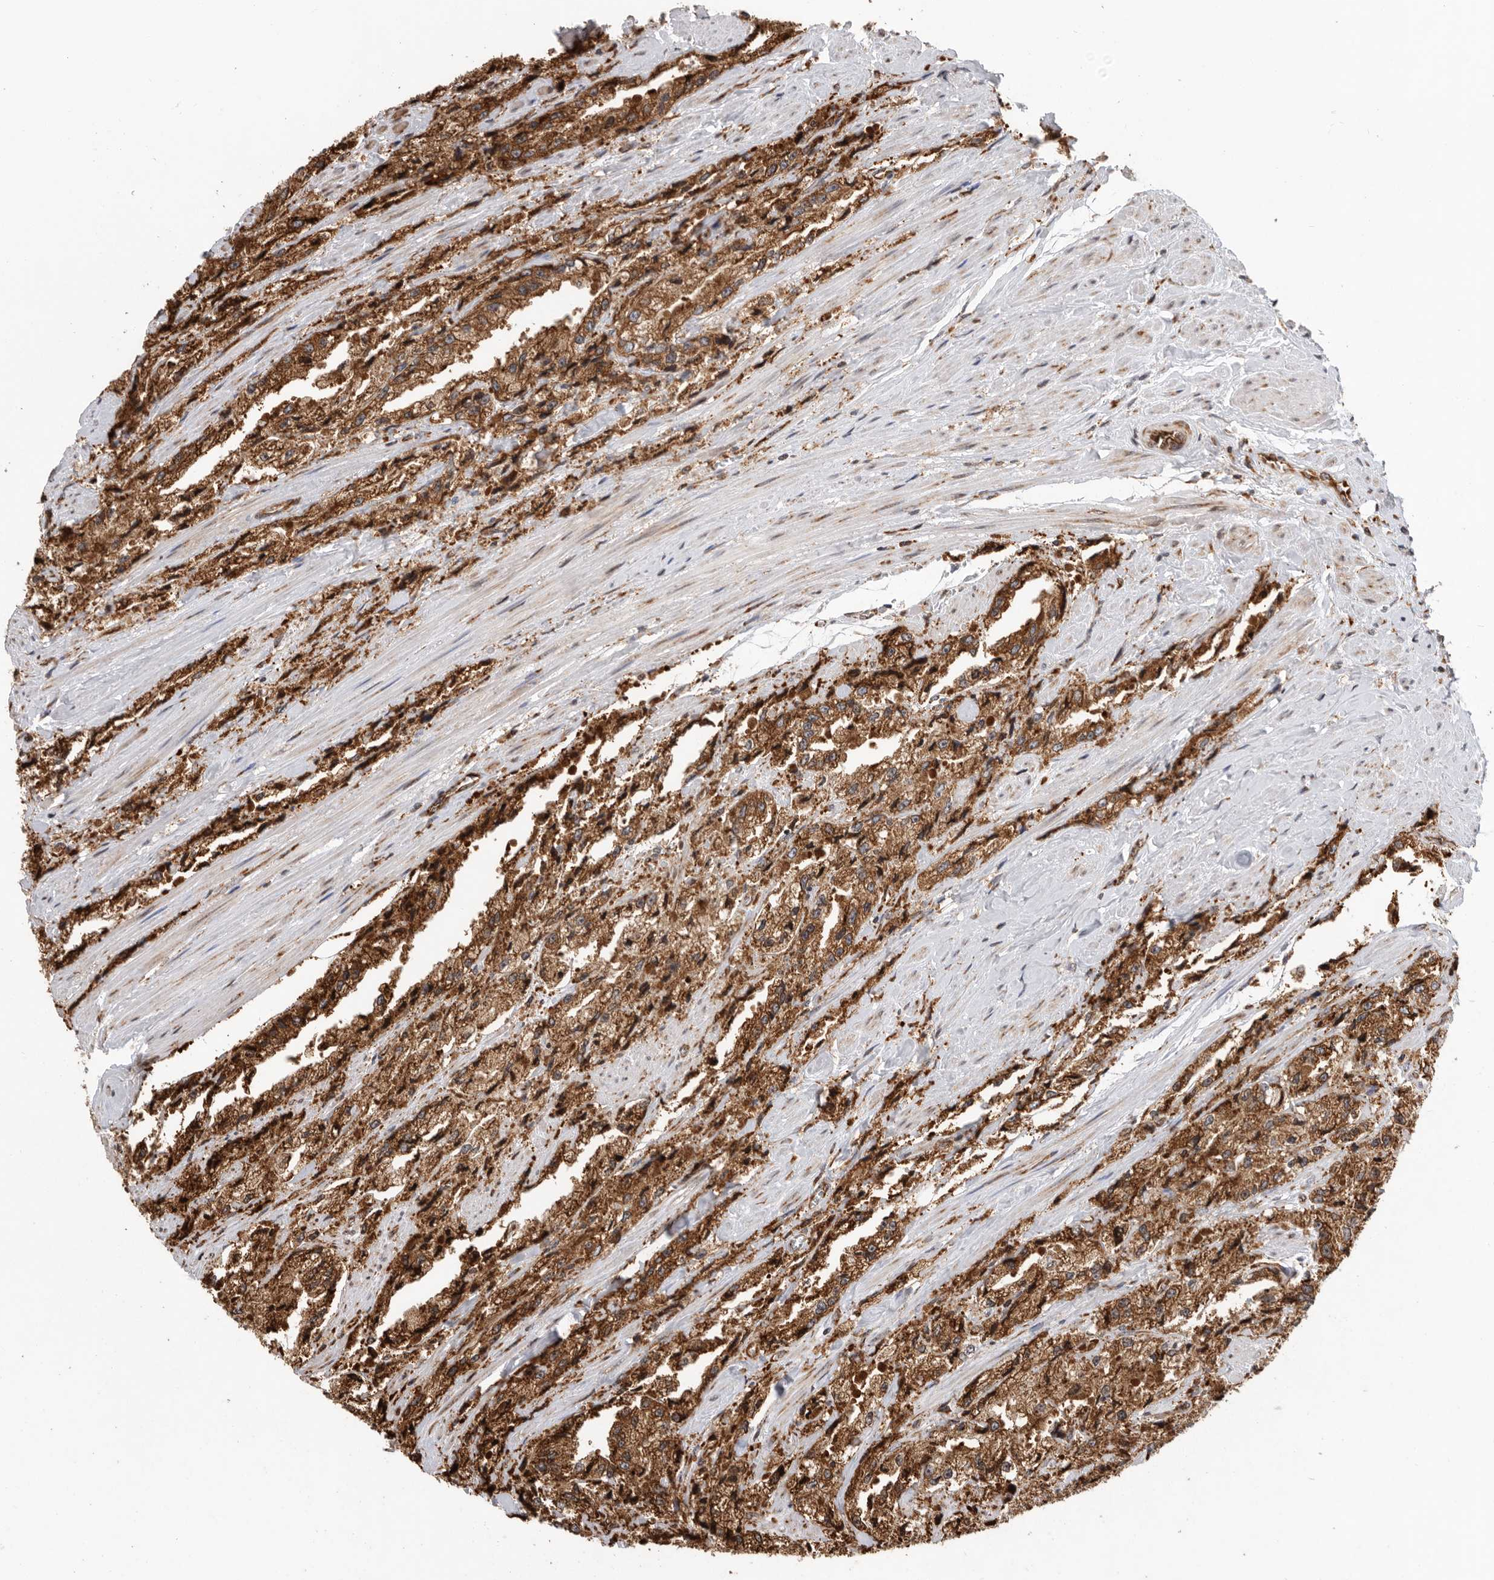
{"staining": {"intensity": "strong", "quantity": ">75%", "location": "cytoplasmic/membranous"}, "tissue": "prostate cancer", "cell_type": "Tumor cells", "image_type": "cancer", "snomed": [{"axis": "morphology", "description": "Adenocarcinoma, High grade"}, {"axis": "topography", "description": "Prostate"}], "caption": "Human prostate cancer stained for a protein (brown) displays strong cytoplasmic/membranous positive positivity in approximately >75% of tumor cells.", "gene": "FZD3", "patient": {"sex": "male", "age": 58}}